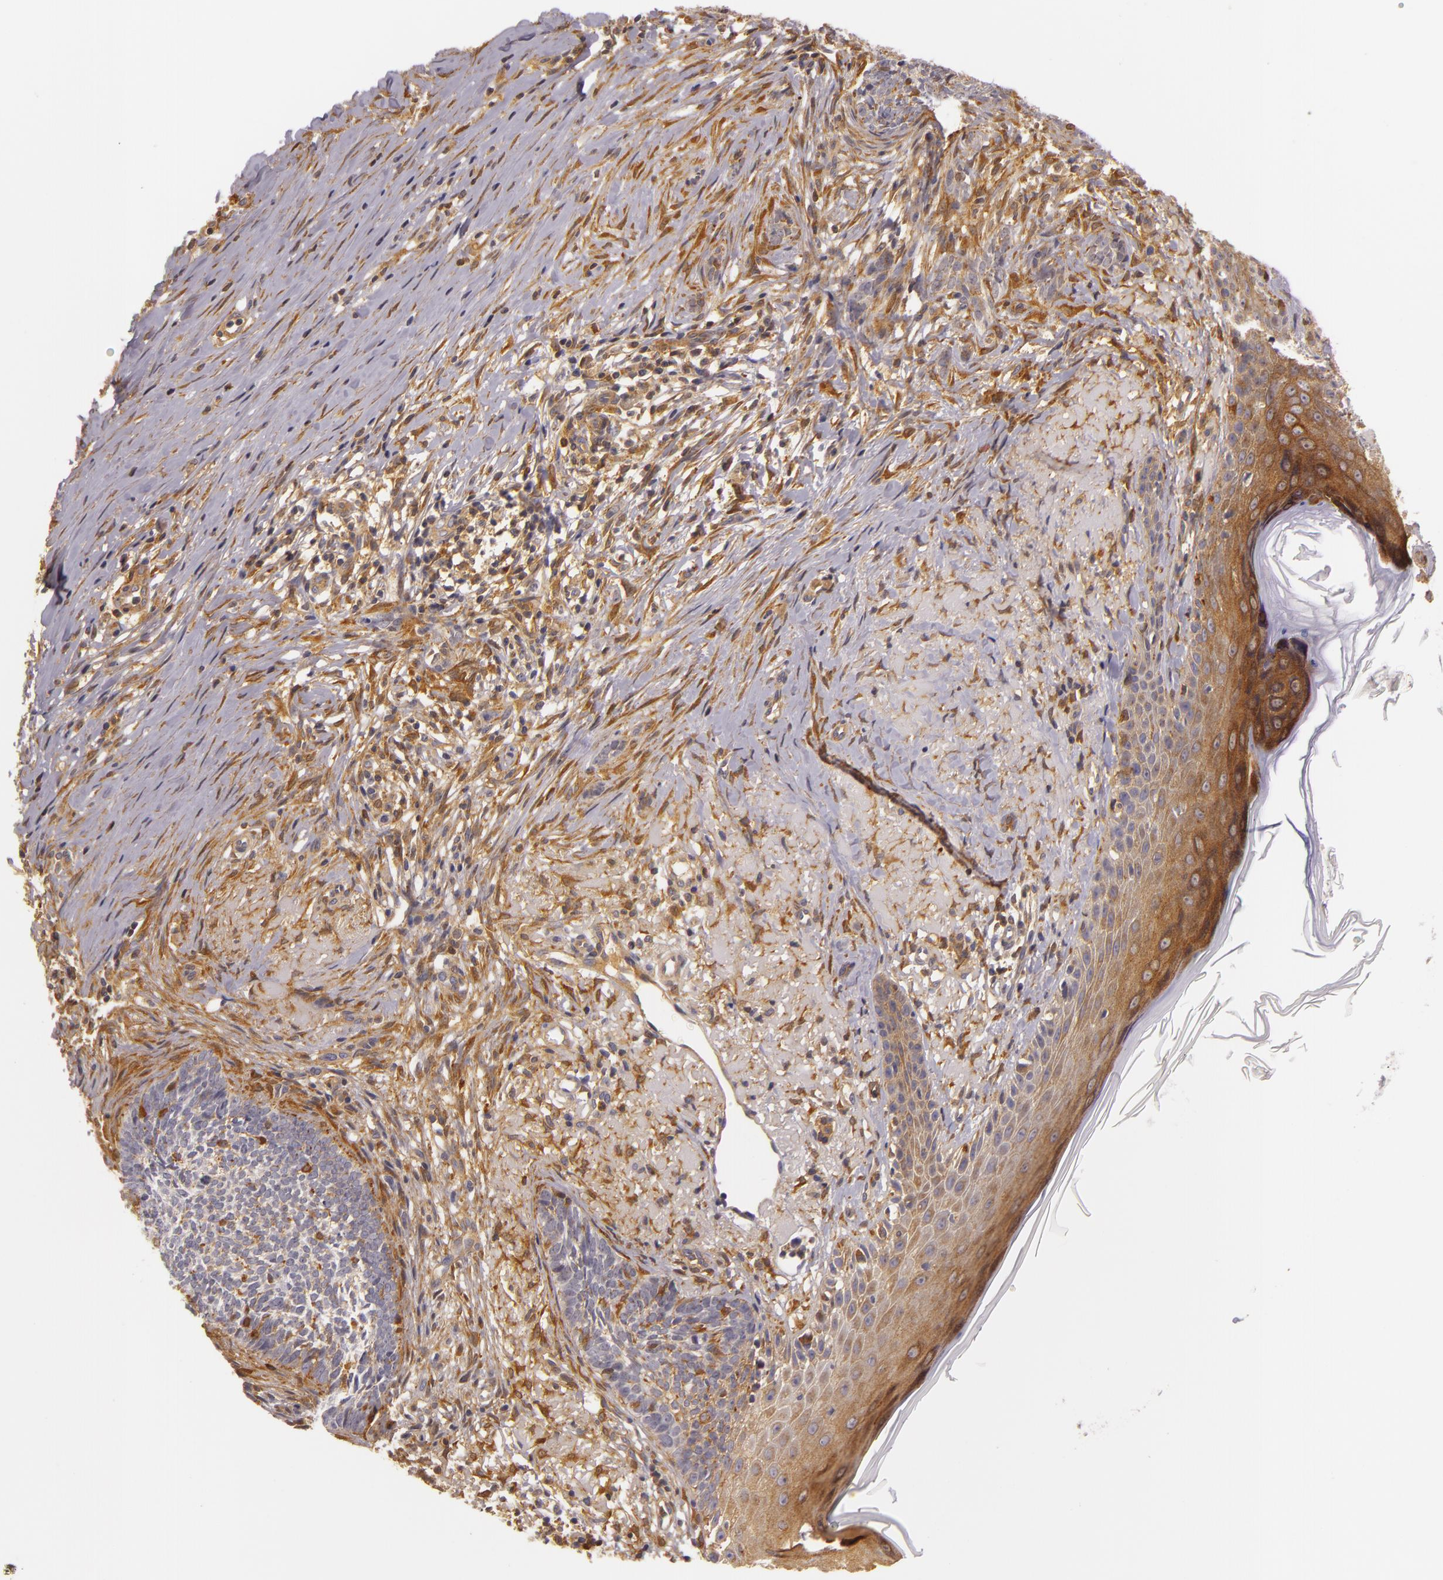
{"staining": {"intensity": "weak", "quantity": "25%-75%", "location": "cytoplasmic/membranous"}, "tissue": "skin cancer", "cell_type": "Tumor cells", "image_type": "cancer", "snomed": [{"axis": "morphology", "description": "Basal cell carcinoma"}, {"axis": "topography", "description": "Skin"}], "caption": "Skin cancer (basal cell carcinoma) stained with DAB (3,3'-diaminobenzidine) immunohistochemistry reveals low levels of weak cytoplasmic/membranous staining in about 25%-75% of tumor cells.", "gene": "TOM1", "patient": {"sex": "female", "age": 81}}